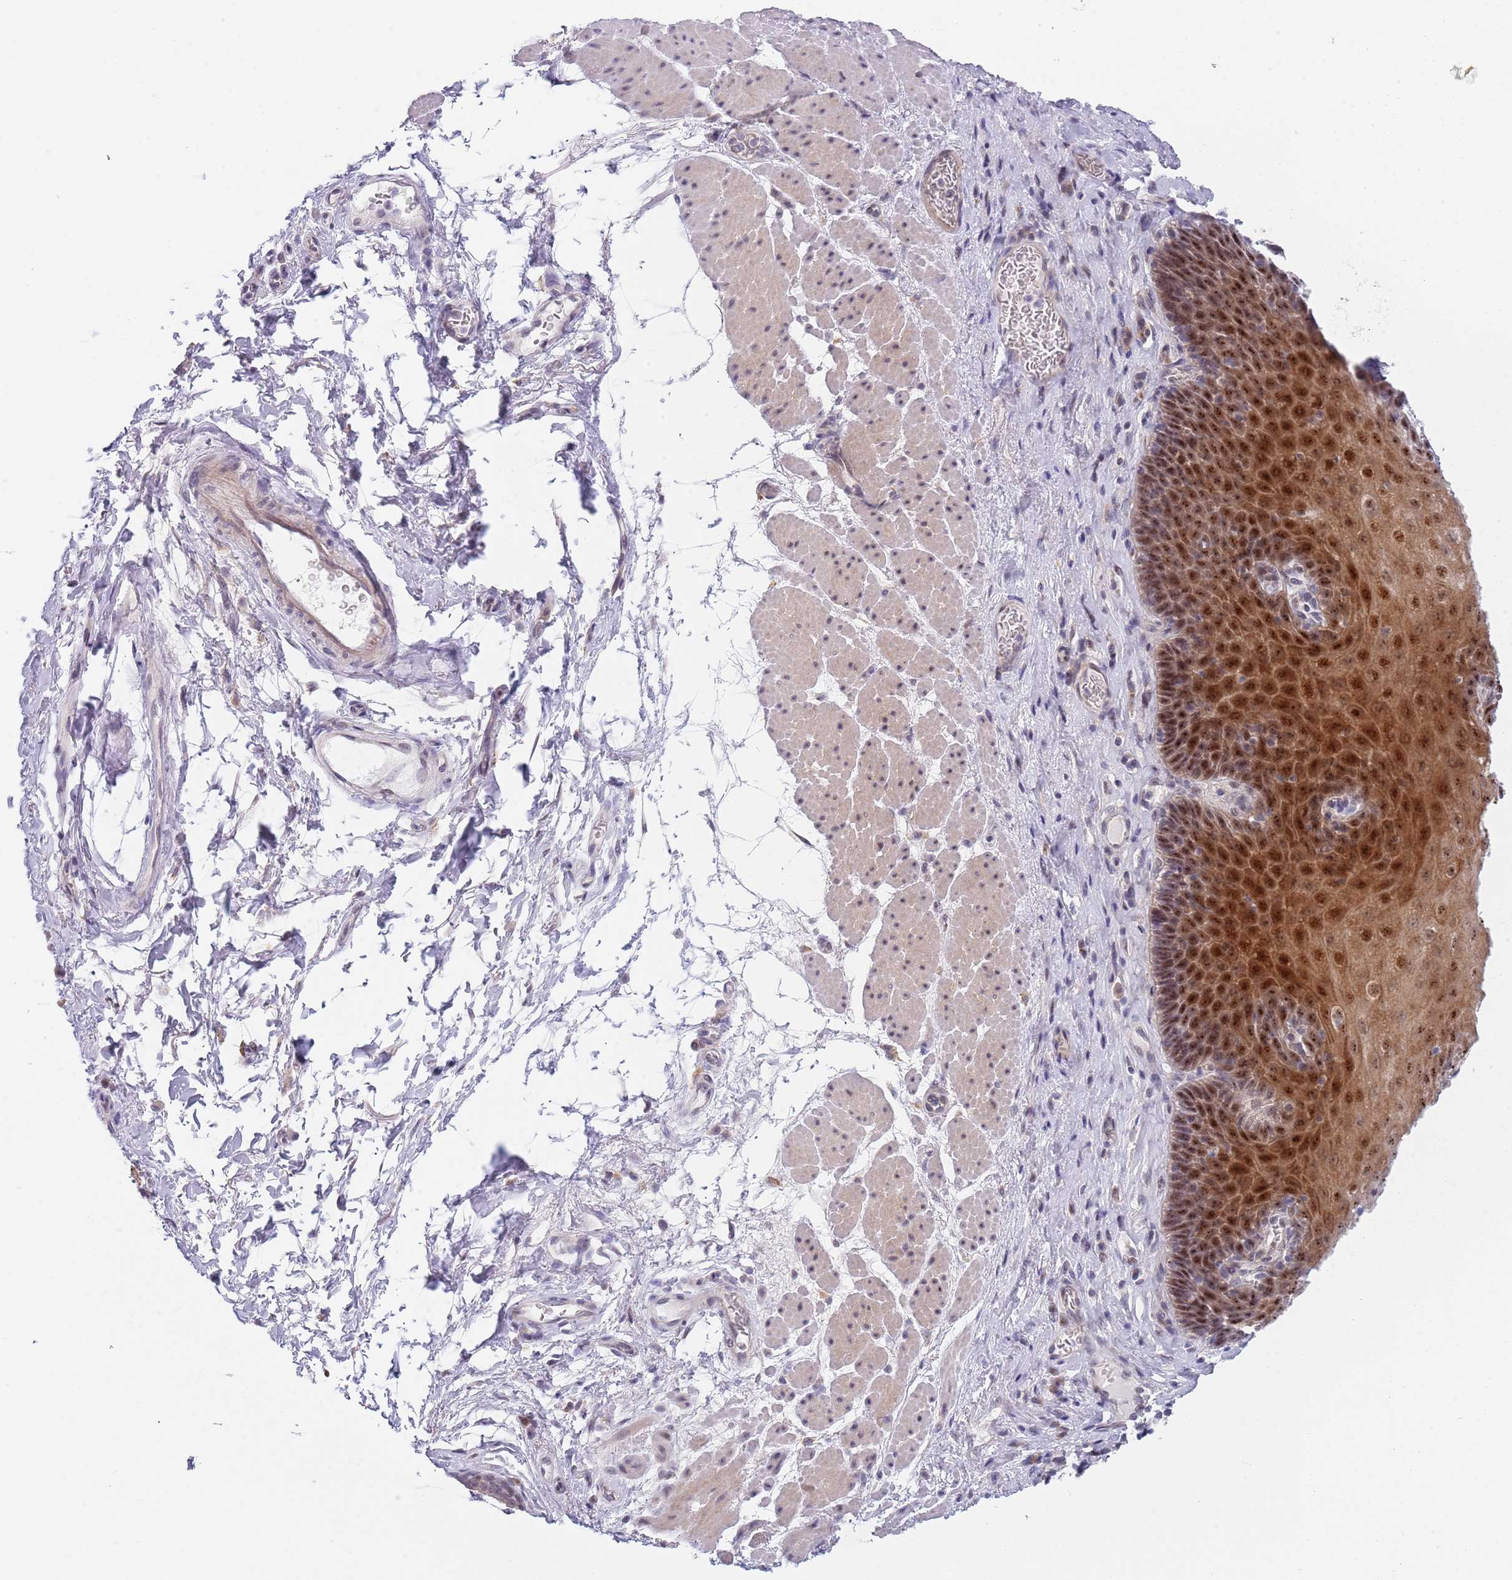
{"staining": {"intensity": "strong", "quantity": ">75%", "location": "cytoplasmic/membranous,nuclear"}, "tissue": "esophagus", "cell_type": "Squamous epithelial cells", "image_type": "normal", "snomed": [{"axis": "morphology", "description": "Normal tissue, NOS"}, {"axis": "topography", "description": "Esophagus"}], "caption": "Immunohistochemical staining of normal human esophagus displays >75% levels of strong cytoplasmic/membranous,nuclear protein staining in about >75% of squamous epithelial cells.", "gene": "PLCL2", "patient": {"sex": "female", "age": 66}}